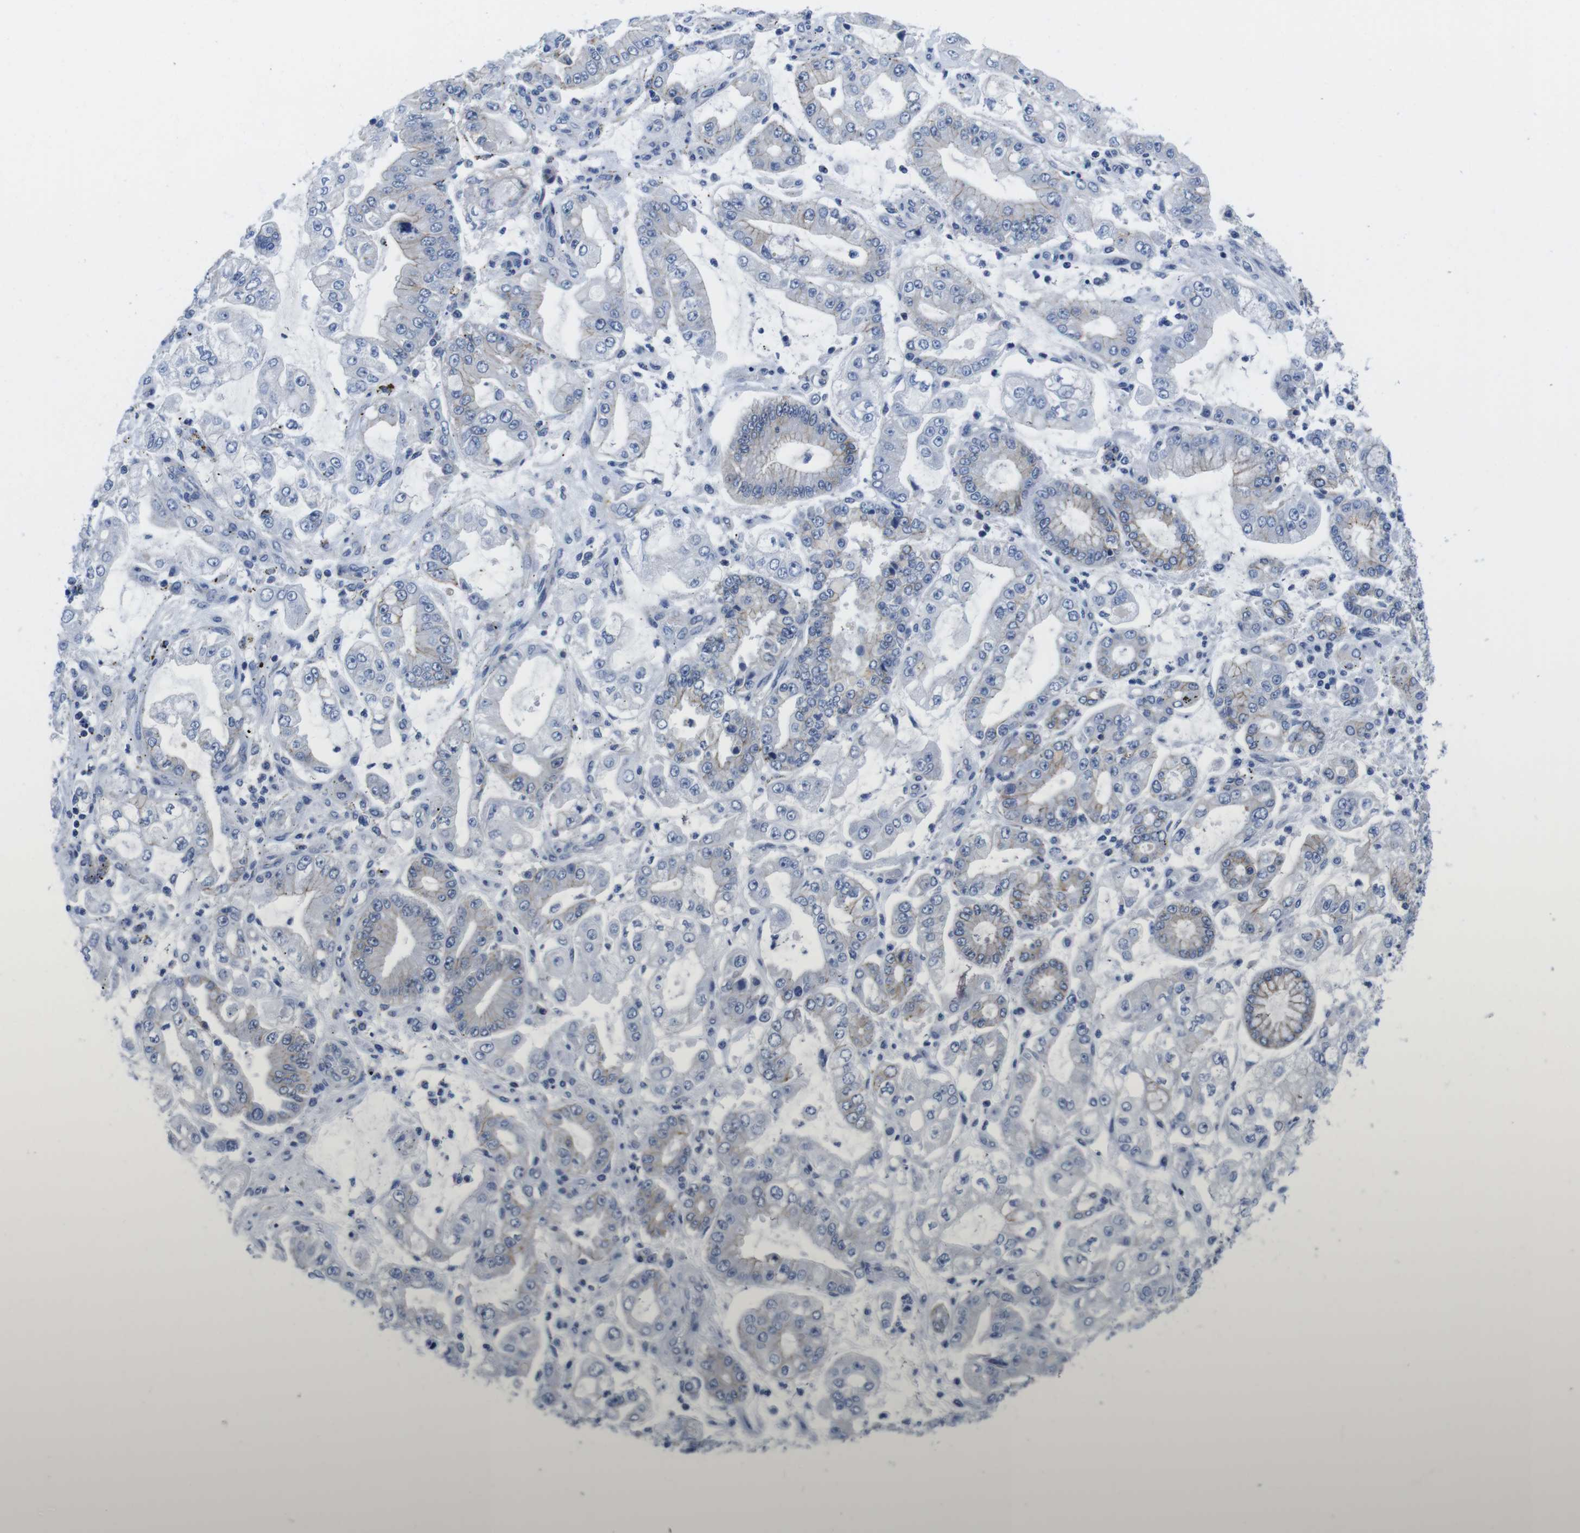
{"staining": {"intensity": "moderate", "quantity": "<25%", "location": "cytoplasmic/membranous"}, "tissue": "stomach cancer", "cell_type": "Tumor cells", "image_type": "cancer", "snomed": [{"axis": "morphology", "description": "Adenocarcinoma, NOS"}, {"axis": "topography", "description": "Stomach"}], "caption": "Immunohistochemical staining of adenocarcinoma (stomach) demonstrates moderate cytoplasmic/membranous protein staining in about <25% of tumor cells.", "gene": "SCRIB", "patient": {"sex": "male", "age": 76}}